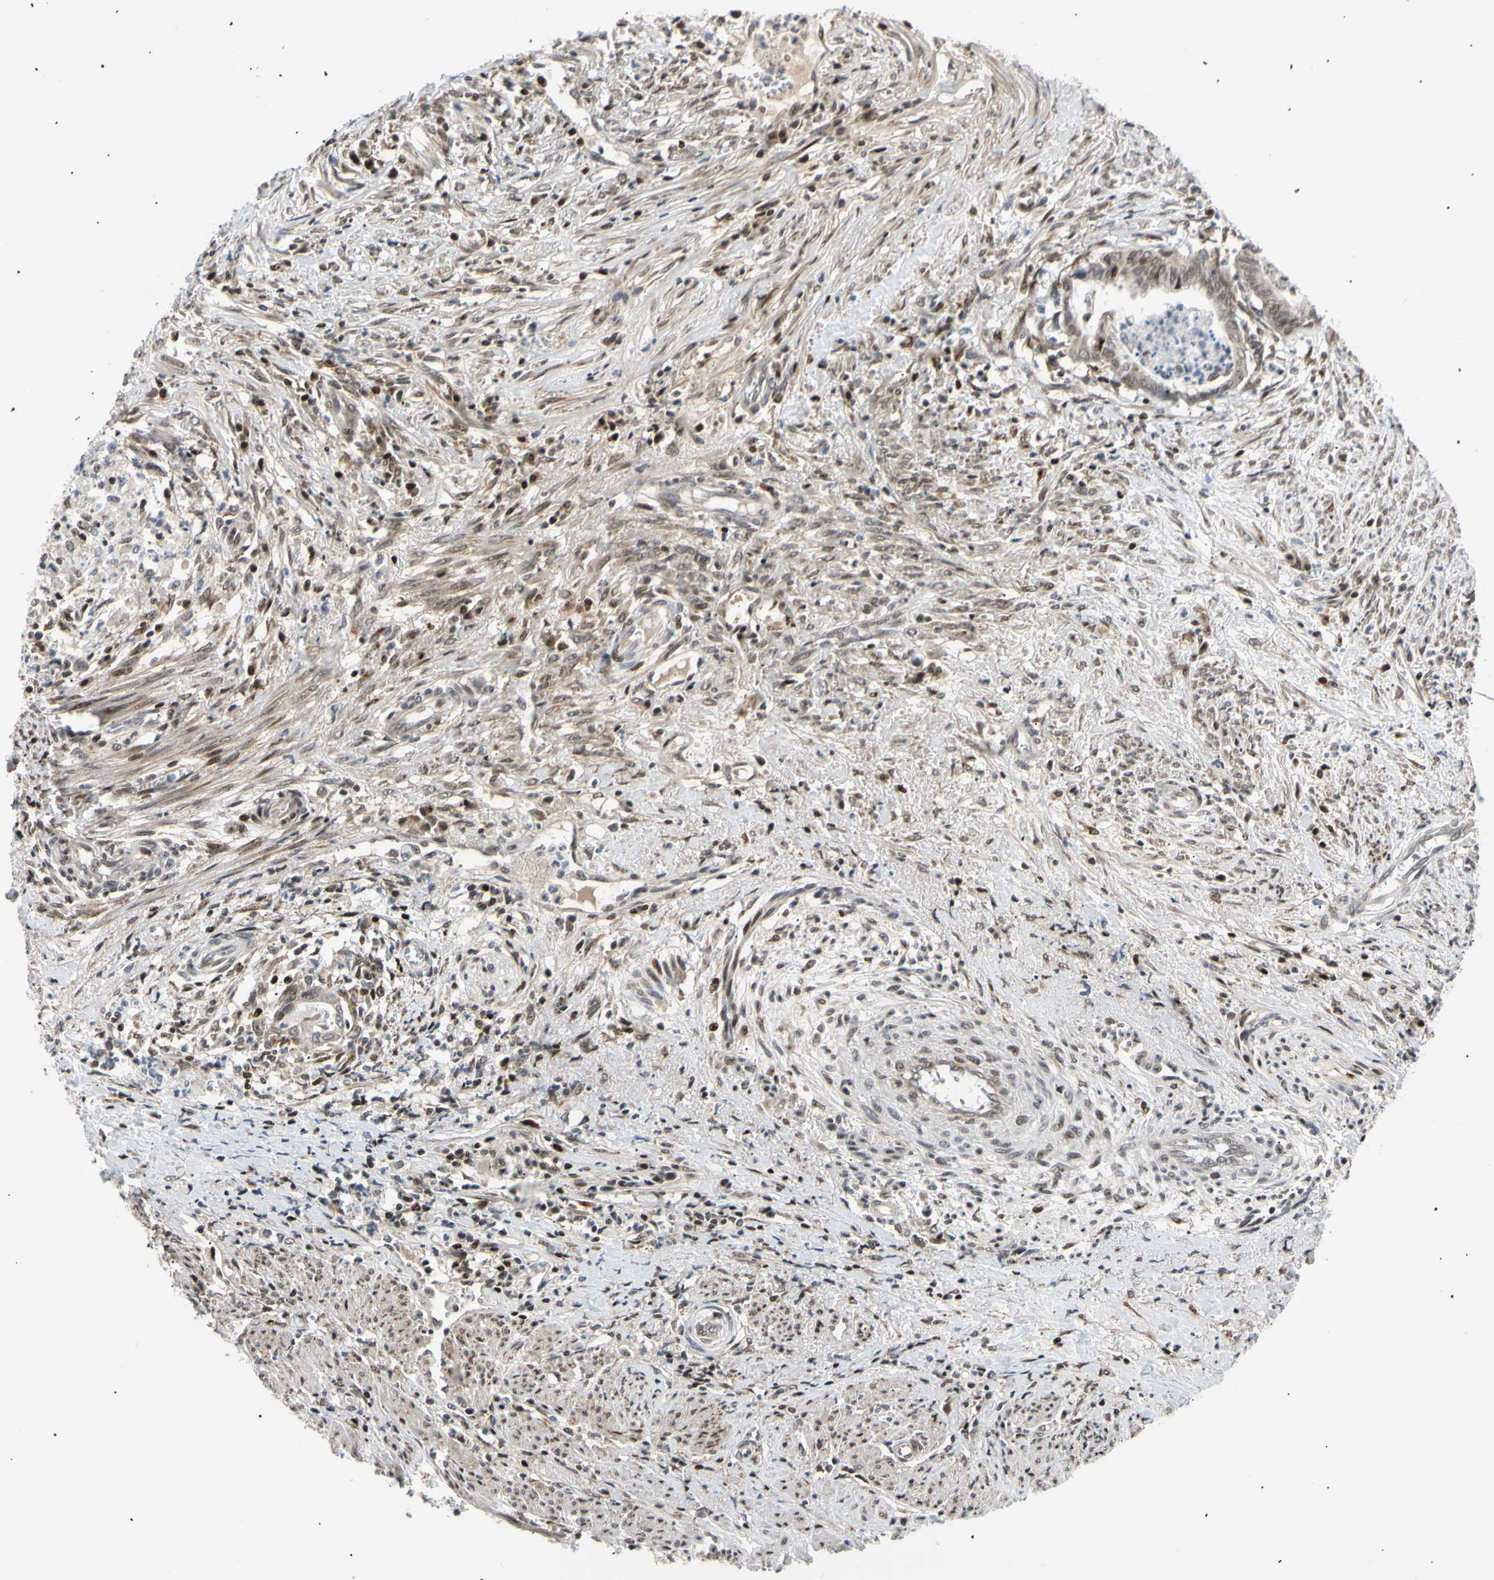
{"staining": {"intensity": "strong", "quantity": "<25%", "location": "nuclear"}, "tissue": "endometrial cancer", "cell_type": "Tumor cells", "image_type": "cancer", "snomed": [{"axis": "morphology", "description": "Necrosis, NOS"}, {"axis": "morphology", "description": "Adenocarcinoma, NOS"}, {"axis": "topography", "description": "Endometrium"}], "caption": "Human endometrial cancer stained with a protein marker shows strong staining in tumor cells.", "gene": "E2F1", "patient": {"sex": "female", "age": 79}}